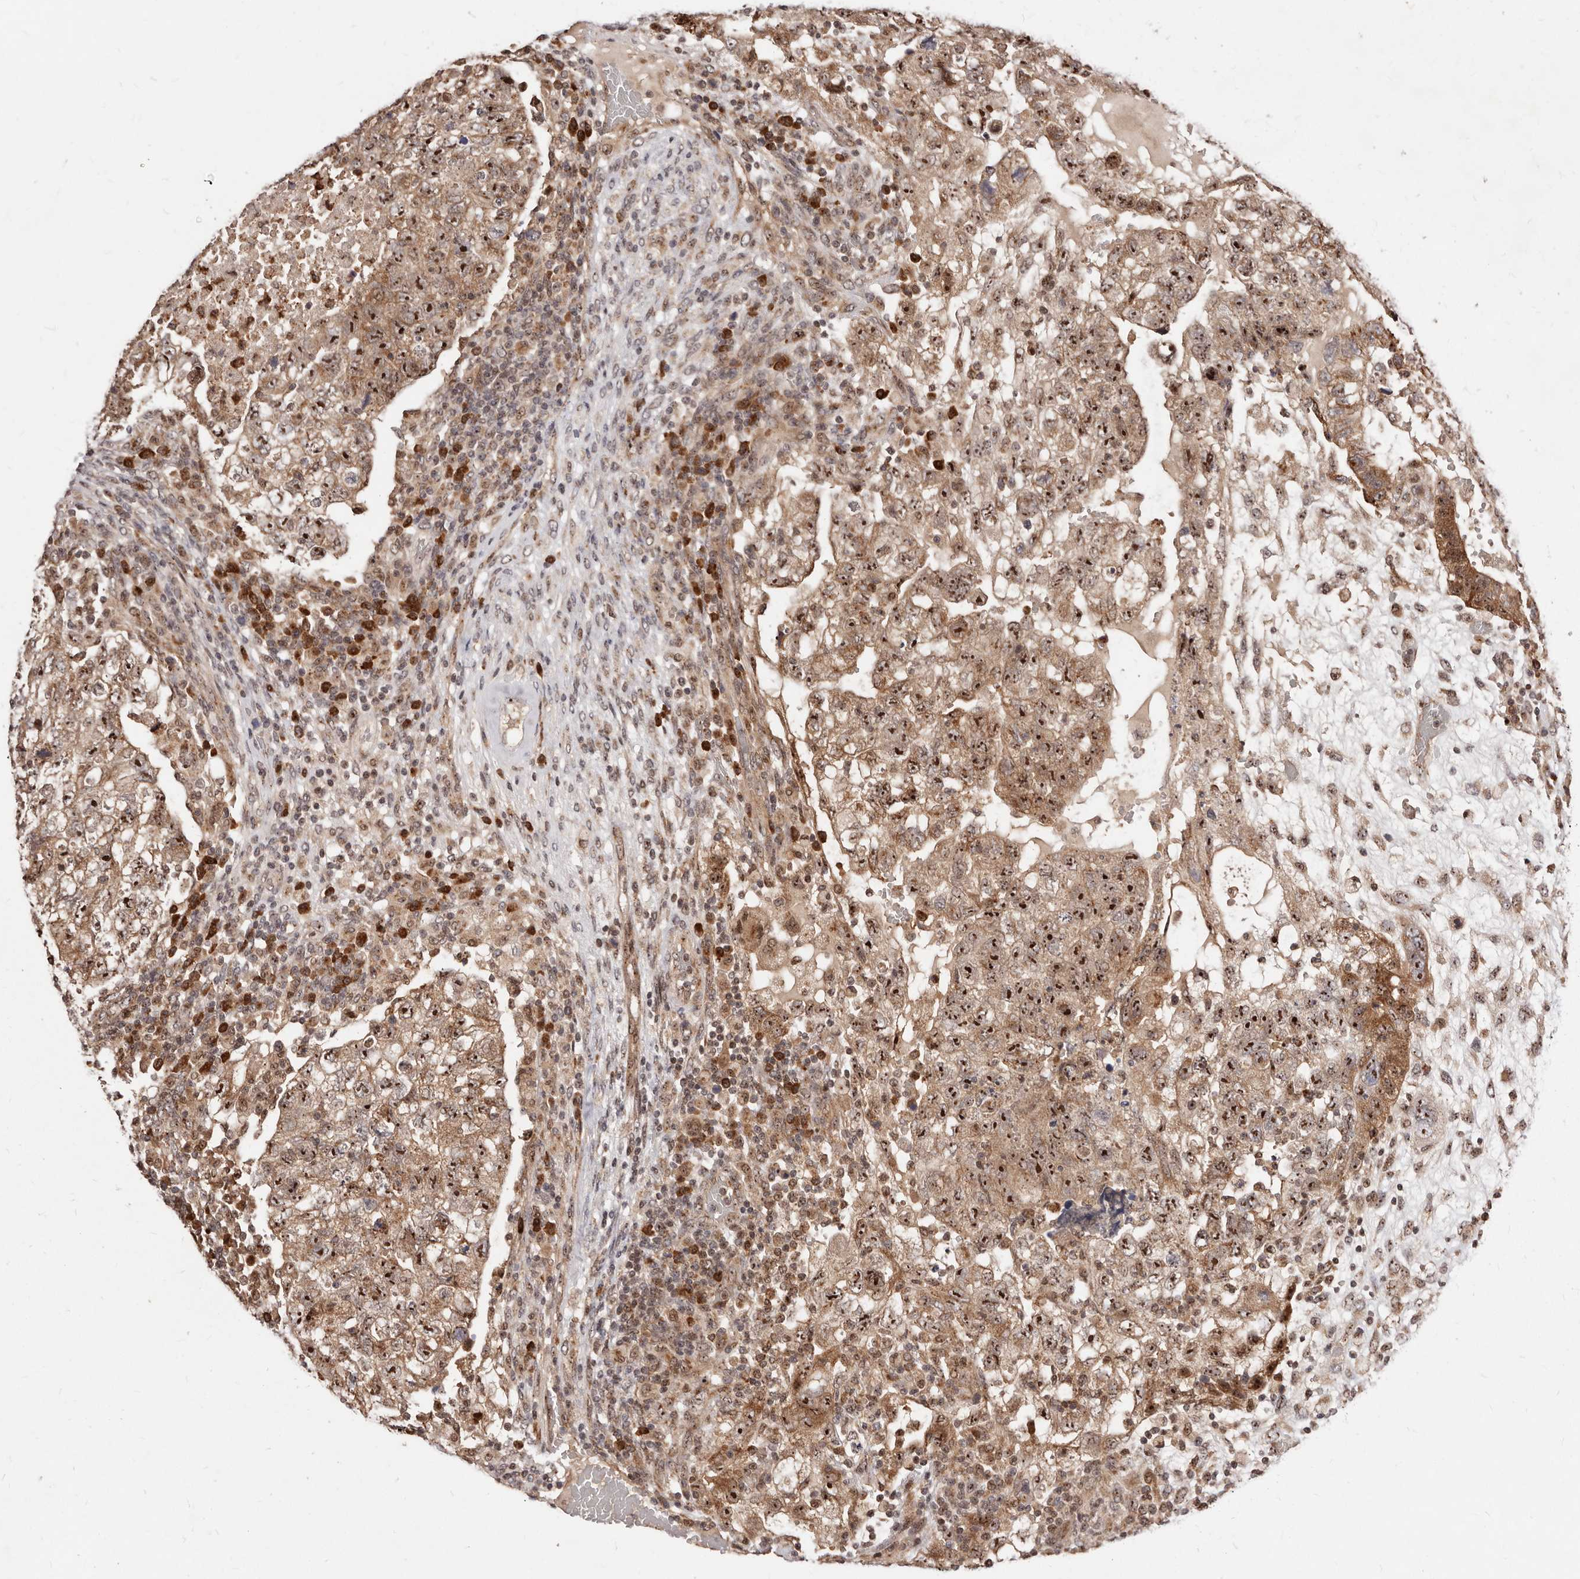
{"staining": {"intensity": "strong", "quantity": ">75%", "location": "cytoplasmic/membranous,nuclear"}, "tissue": "testis cancer", "cell_type": "Tumor cells", "image_type": "cancer", "snomed": [{"axis": "morphology", "description": "Carcinoma, Embryonal, NOS"}, {"axis": "topography", "description": "Testis"}], "caption": "Tumor cells reveal high levels of strong cytoplasmic/membranous and nuclear positivity in approximately >75% of cells in testis cancer (embryonal carcinoma).", "gene": "APOL6", "patient": {"sex": "male", "age": 36}}